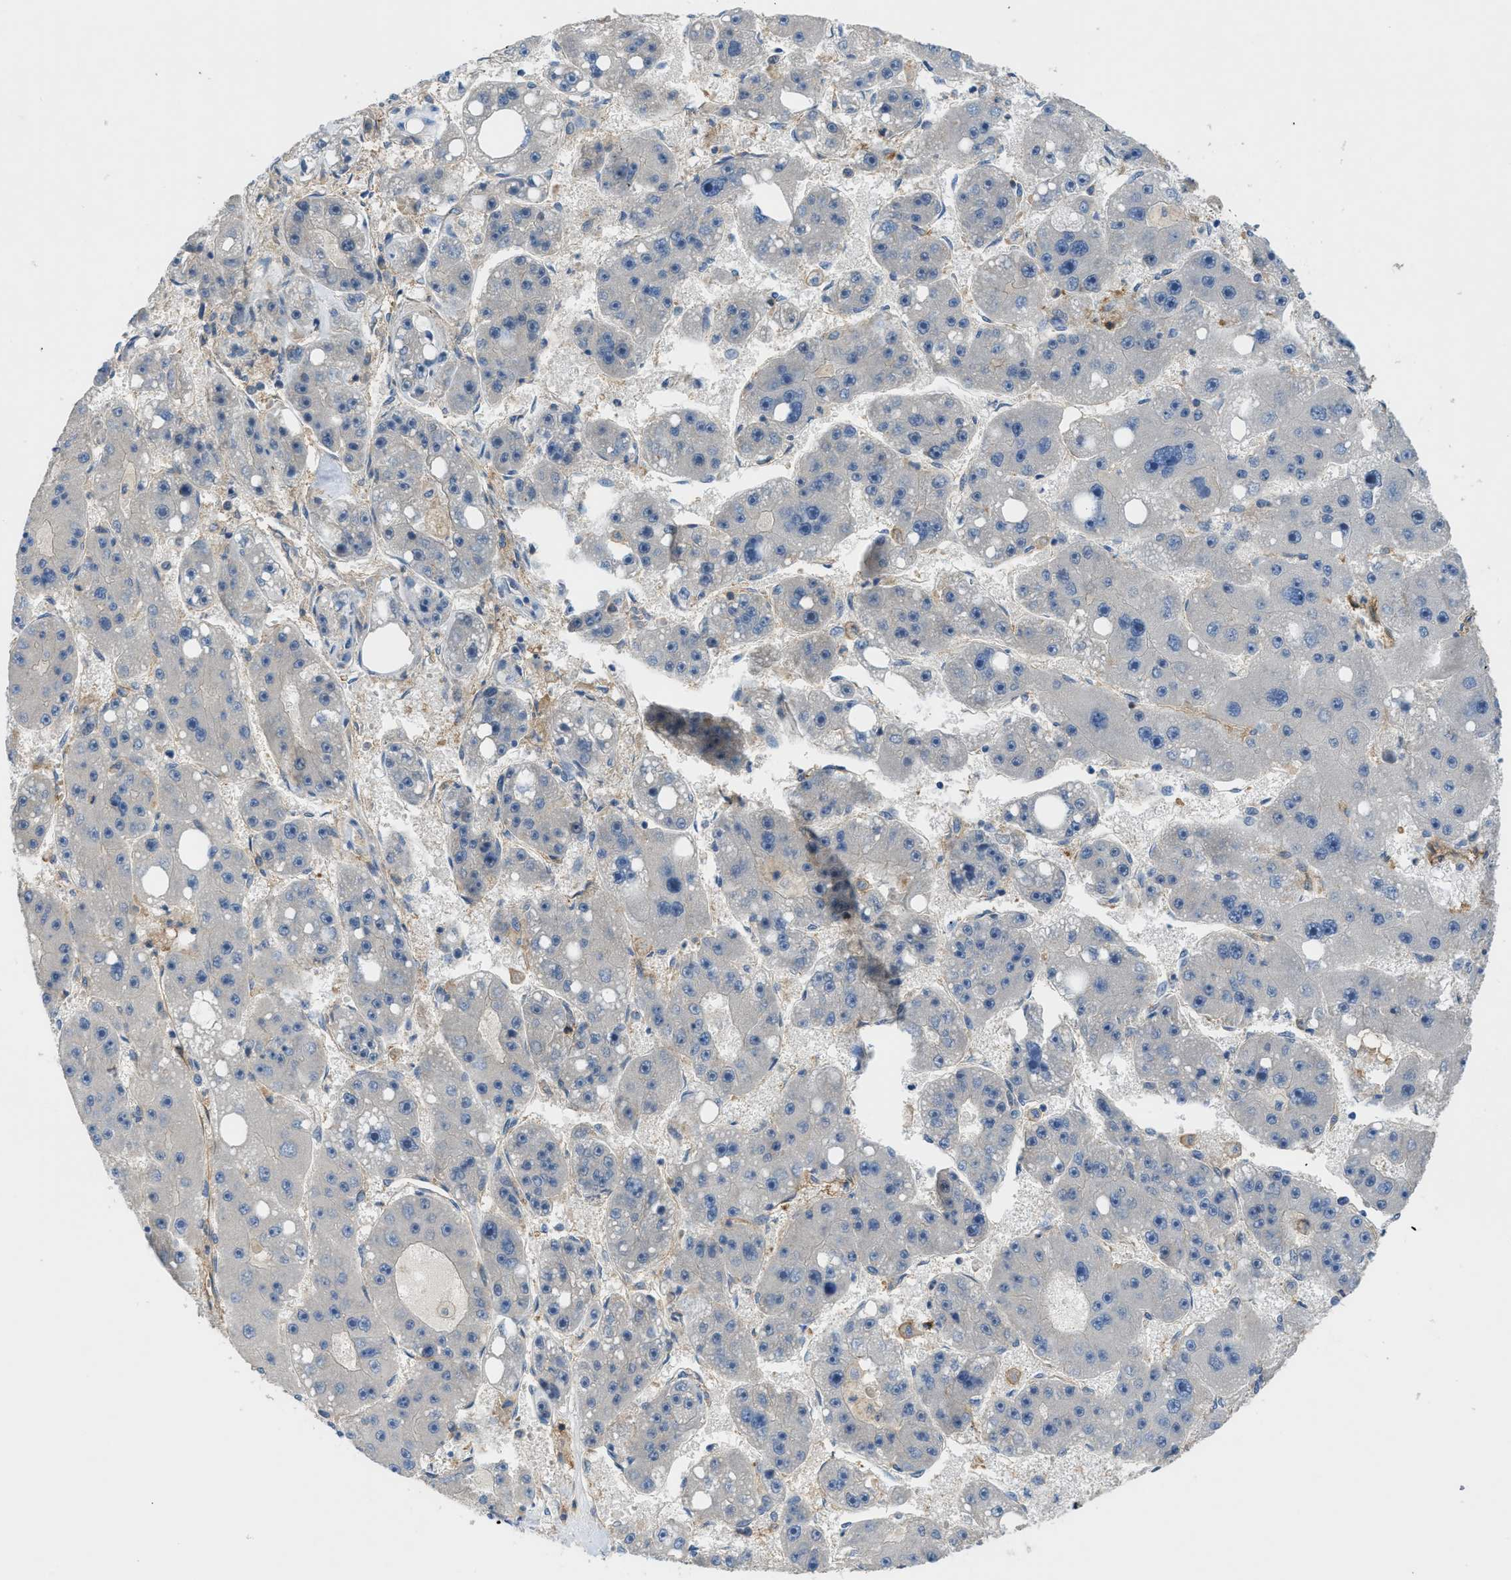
{"staining": {"intensity": "negative", "quantity": "none", "location": "none"}, "tissue": "liver cancer", "cell_type": "Tumor cells", "image_type": "cancer", "snomed": [{"axis": "morphology", "description": "Carcinoma, Hepatocellular, NOS"}, {"axis": "topography", "description": "Liver"}], "caption": "This is an immunohistochemistry (IHC) image of human liver cancer. There is no positivity in tumor cells.", "gene": "TRAK2", "patient": {"sex": "female", "age": 61}}